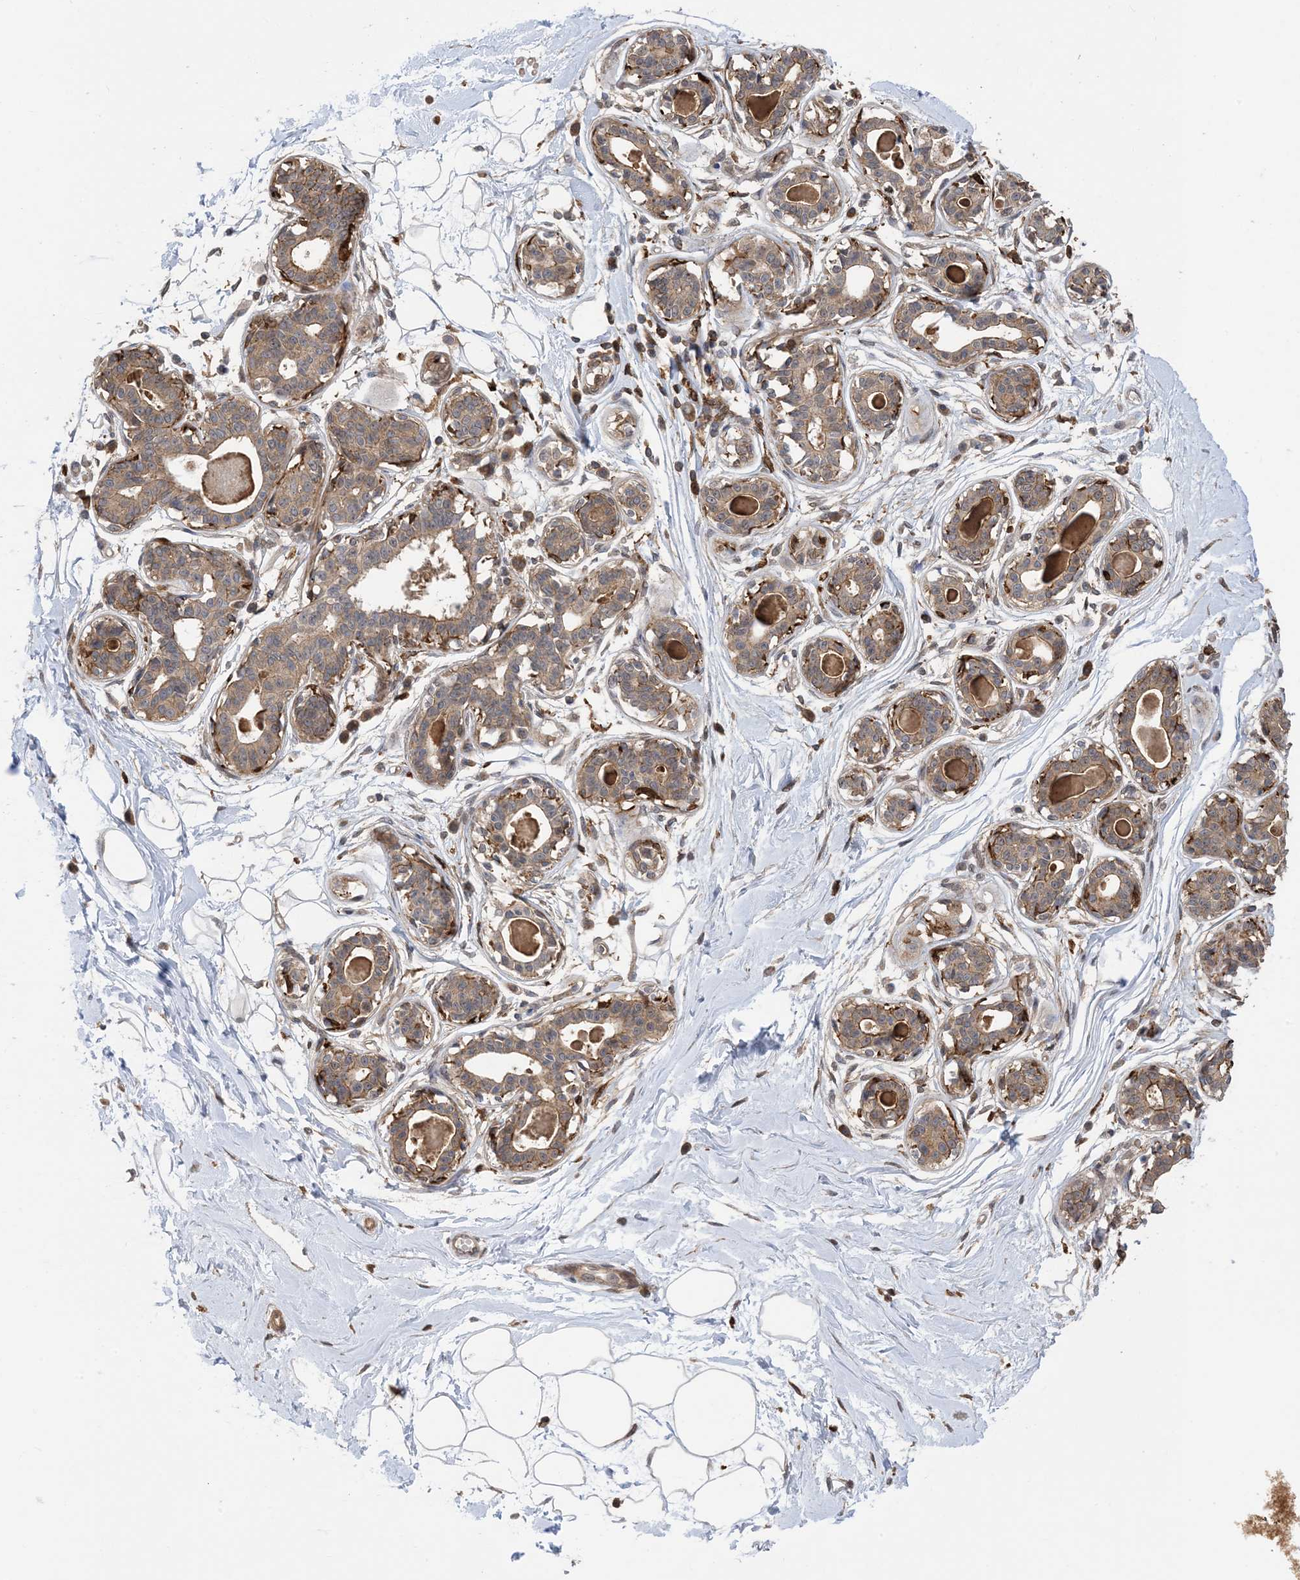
{"staining": {"intensity": "weak", "quantity": "25%-75%", "location": "cytoplasmic/membranous"}, "tissue": "breast", "cell_type": "Adipocytes", "image_type": "normal", "snomed": [{"axis": "morphology", "description": "Normal tissue, NOS"}, {"axis": "topography", "description": "Breast"}], "caption": "This micrograph reveals immunohistochemistry (IHC) staining of unremarkable human breast, with low weak cytoplasmic/membranous expression in approximately 25%-75% of adipocytes.", "gene": "HS1BP3", "patient": {"sex": "female", "age": 45}}